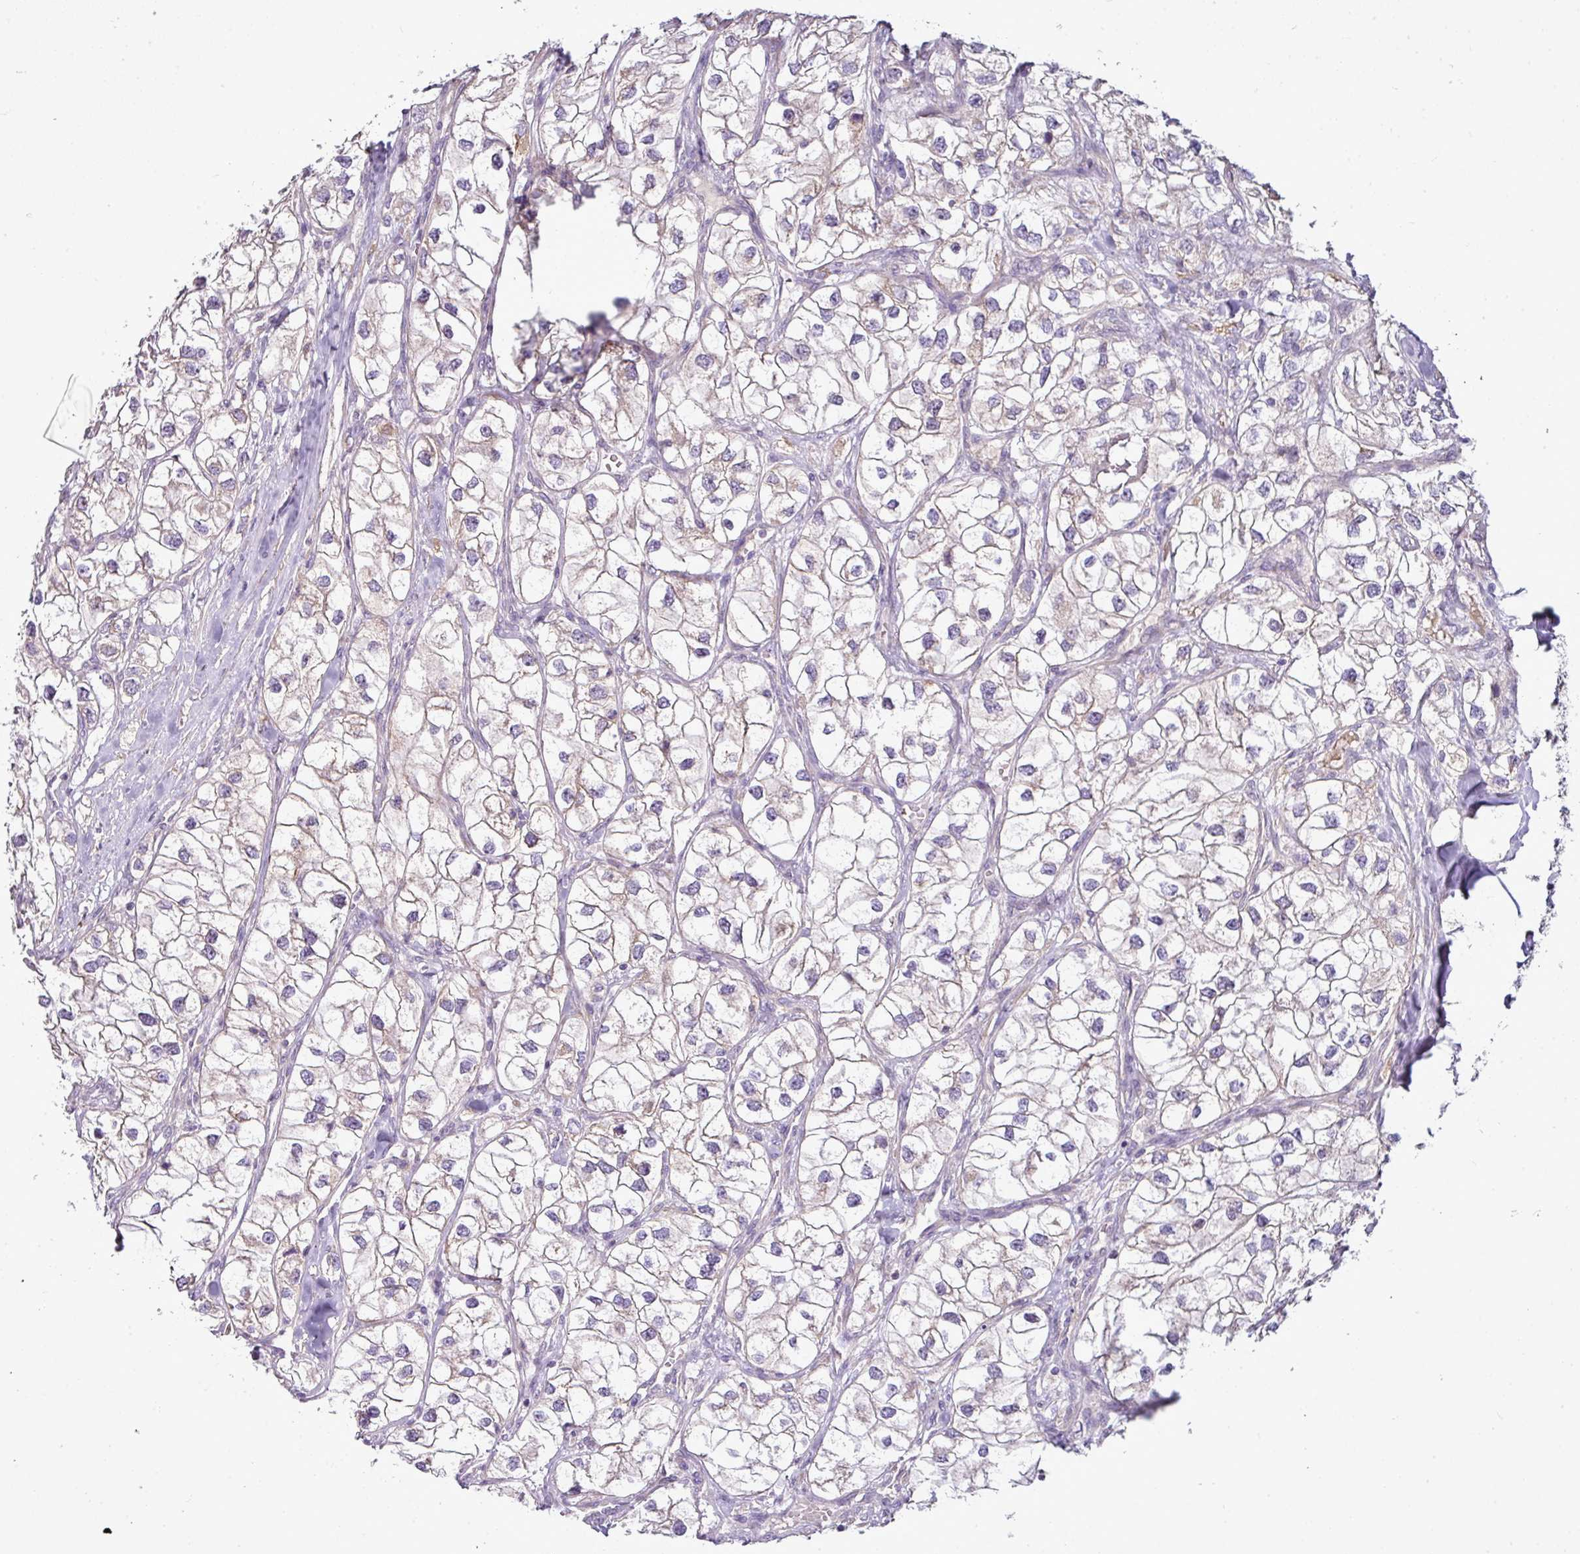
{"staining": {"intensity": "weak", "quantity": "25%-75%", "location": "cytoplasmic/membranous"}, "tissue": "renal cancer", "cell_type": "Tumor cells", "image_type": "cancer", "snomed": [{"axis": "morphology", "description": "Adenocarcinoma, NOS"}, {"axis": "topography", "description": "Kidney"}], "caption": "DAB immunohistochemical staining of adenocarcinoma (renal) reveals weak cytoplasmic/membranous protein positivity in about 25%-75% of tumor cells.", "gene": "GAN", "patient": {"sex": "male", "age": 59}}